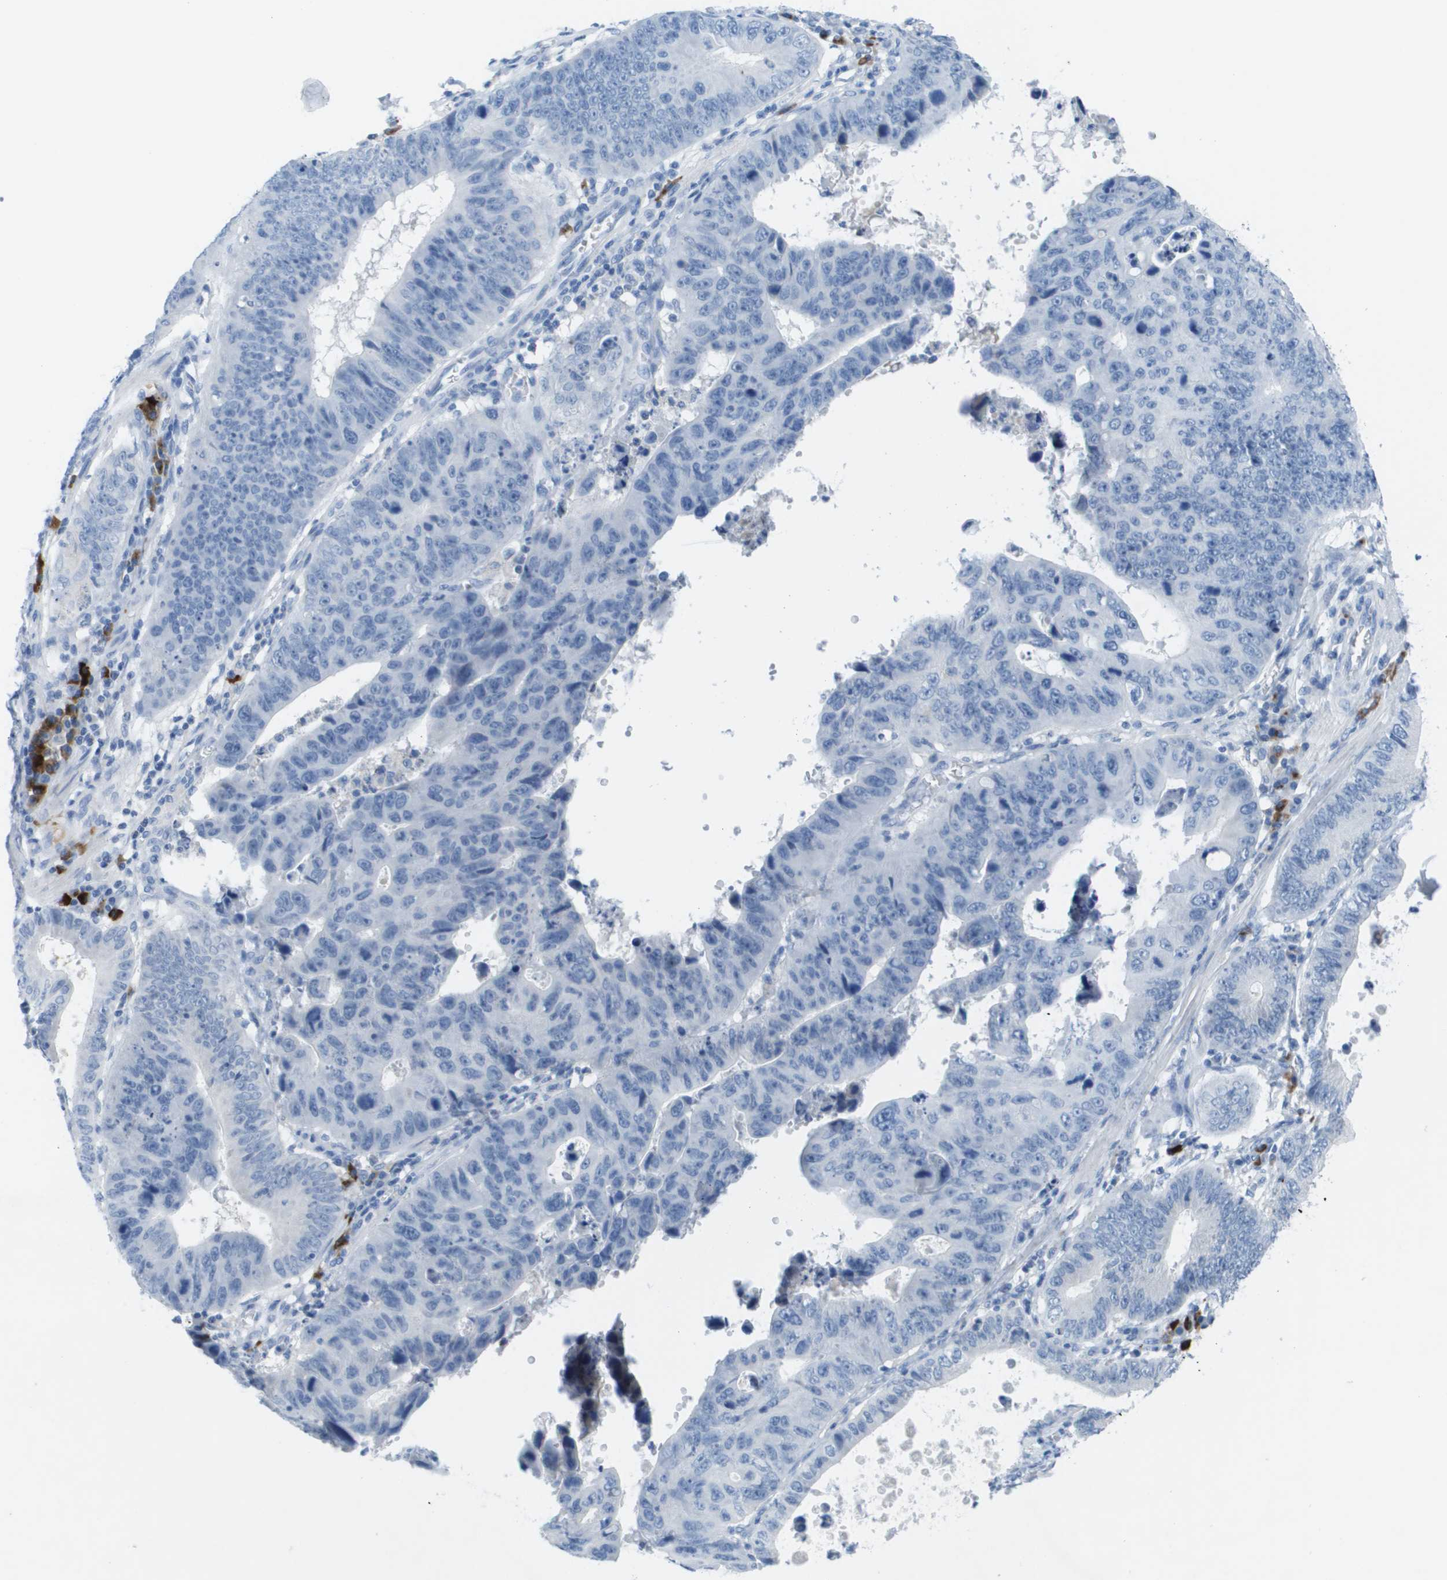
{"staining": {"intensity": "negative", "quantity": "none", "location": "none"}, "tissue": "stomach cancer", "cell_type": "Tumor cells", "image_type": "cancer", "snomed": [{"axis": "morphology", "description": "Adenocarcinoma, NOS"}, {"axis": "topography", "description": "Stomach"}], "caption": "This image is of stomach adenocarcinoma stained with immunohistochemistry to label a protein in brown with the nuclei are counter-stained blue. There is no positivity in tumor cells.", "gene": "GPR18", "patient": {"sex": "male", "age": 59}}